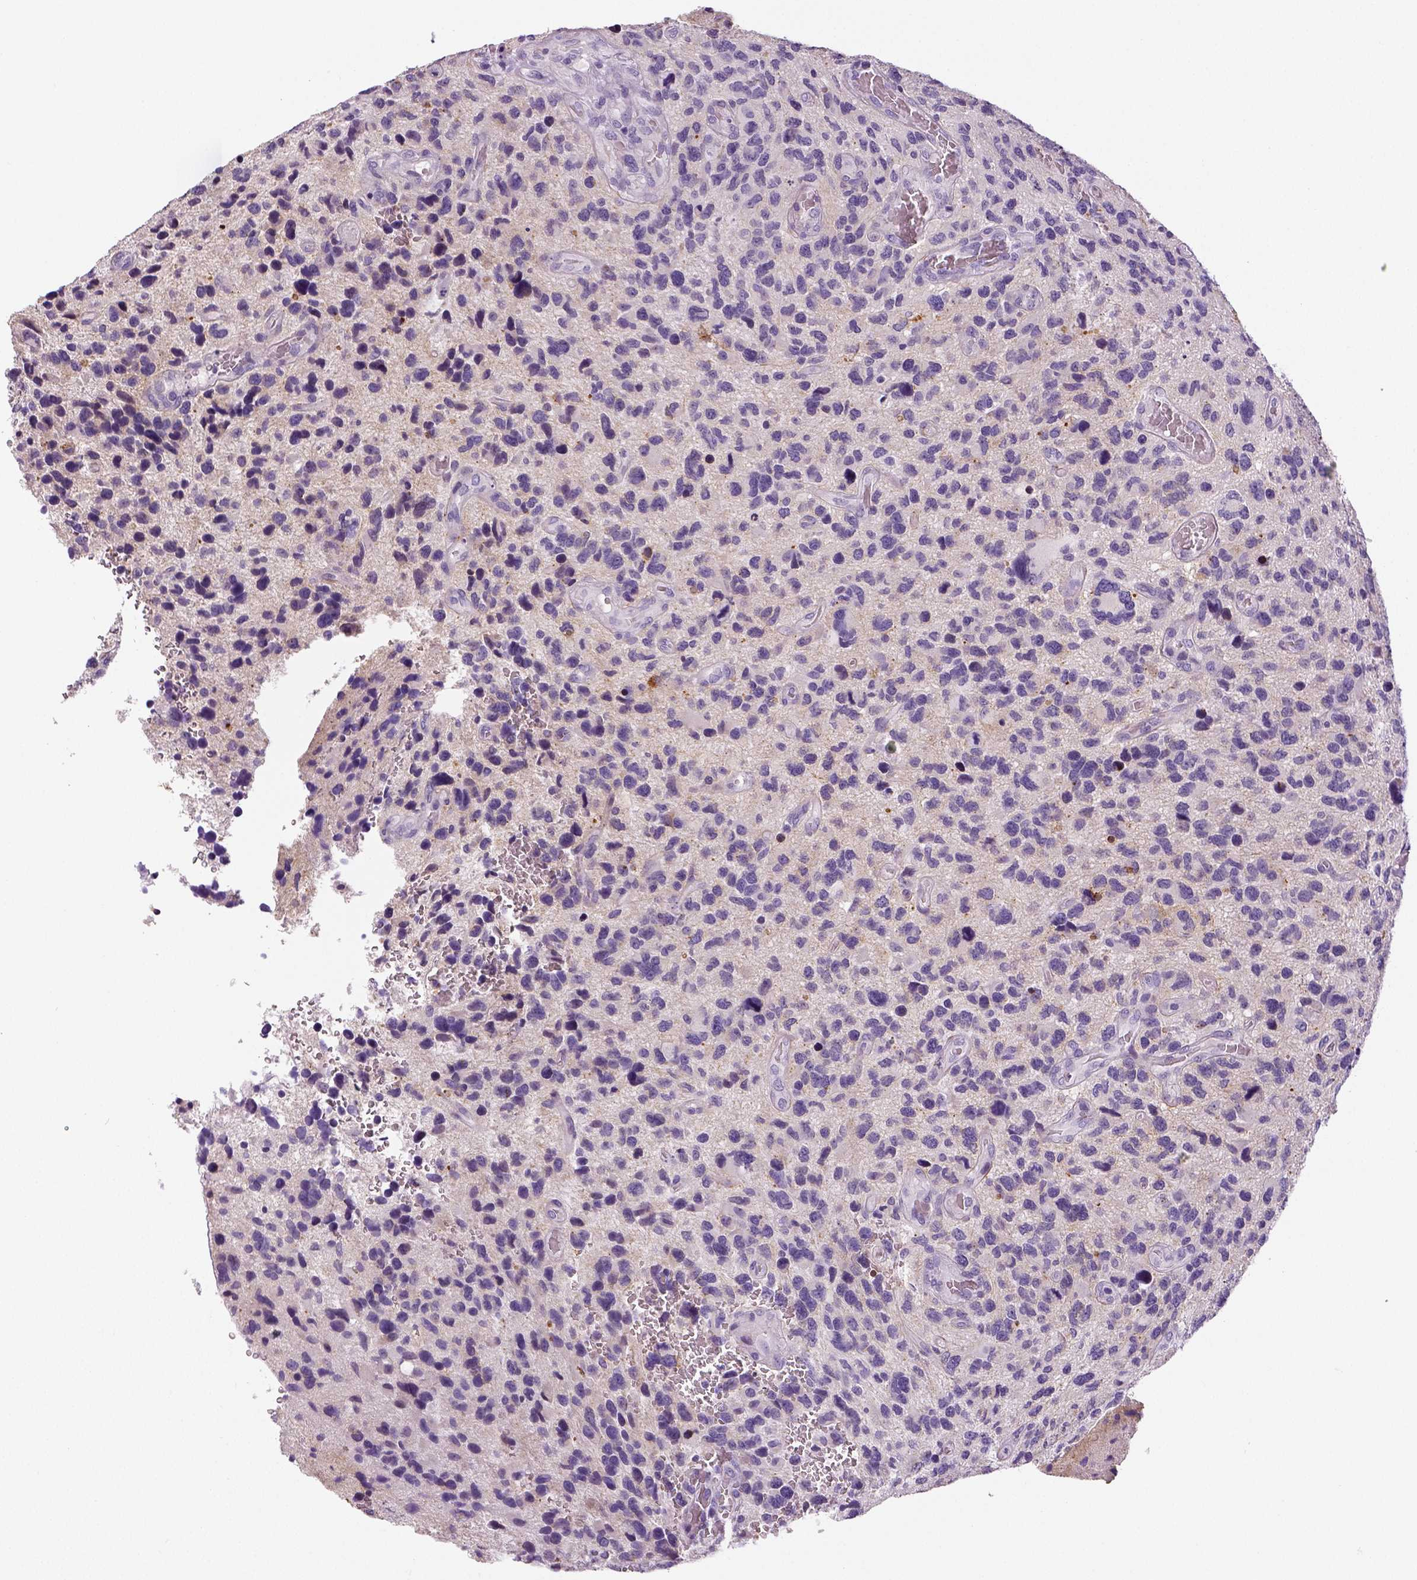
{"staining": {"intensity": "negative", "quantity": "none", "location": "none"}, "tissue": "glioma", "cell_type": "Tumor cells", "image_type": "cancer", "snomed": [{"axis": "morphology", "description": "Glioma, malignant, NOS"}, {"axis": "morphology", "description": "Glioma, malignant, High grade"}, {"axis": "topography", "description": "Brain"}], "caption": "The image reveals no staining of tumor cells in glioma.", "gene": "TSPAN7", "patient": {"sex": "female", "age": 71}}